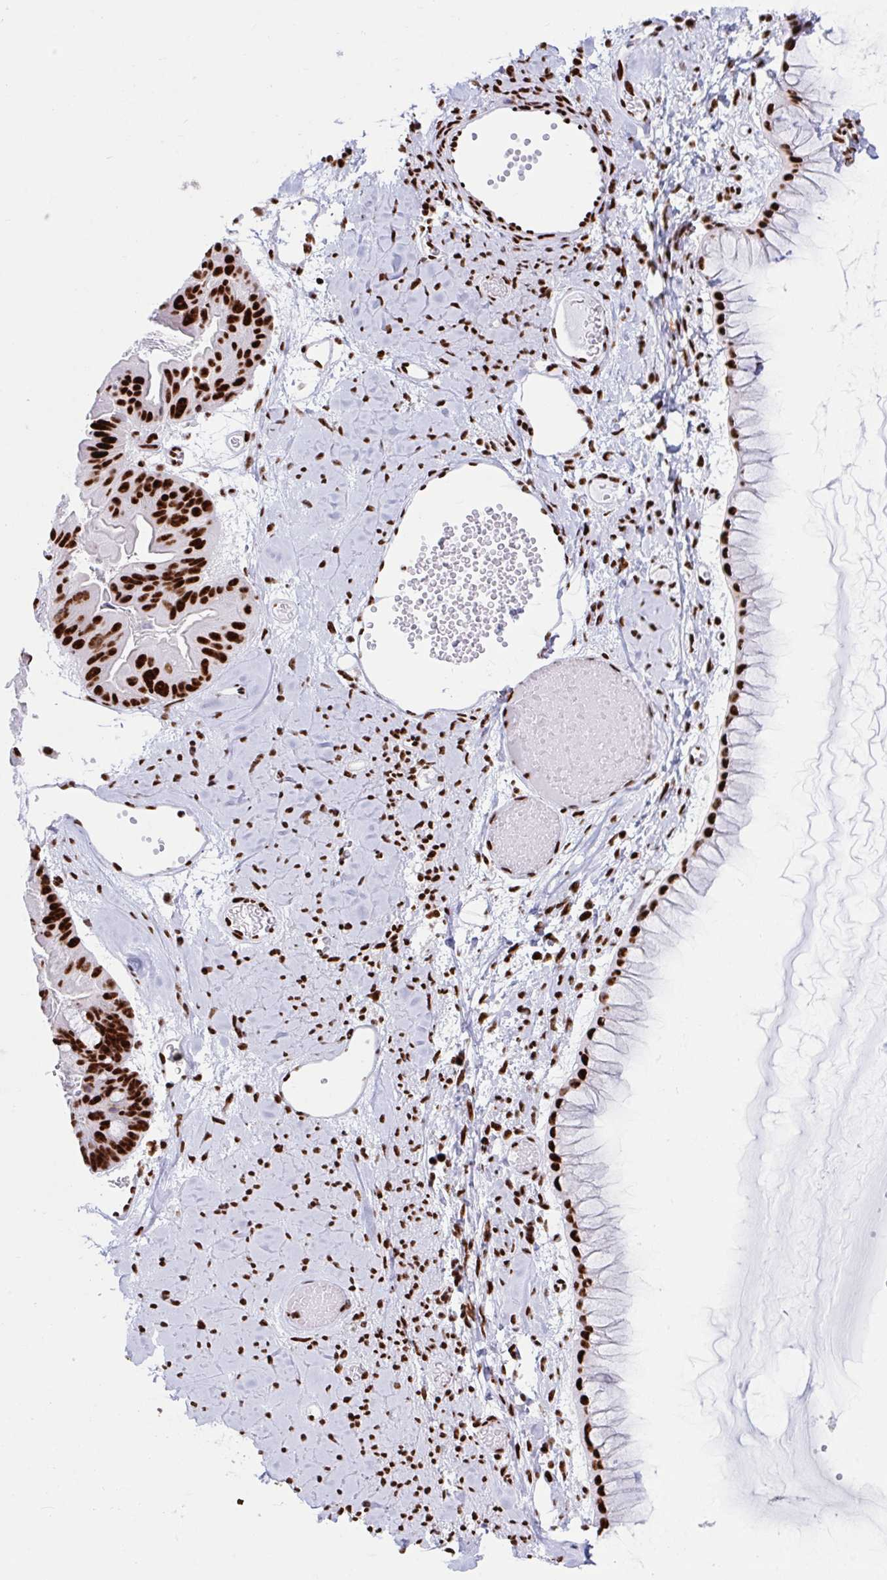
{"staining": {"intensity": "strong", "quantity": ">75%", "location": "nuclear"}, "tissue": "ovarian cancer", "cell_type": "Tumor cells", "image_type": "cancer", "snomed": [{"axis": "morphology", "description": "Cystadenocarcinoma, mucinous, NOS"}, {"axis": "topography", "description": "Ovary"}], "caption": "Protein staining exhibits strong nuclear expression in about >75% of tumor cells in ovarian mucinous cystadenocarcinoma.", "gene": "IKZF2", "patient": {"sex": "female", "age": 61}}